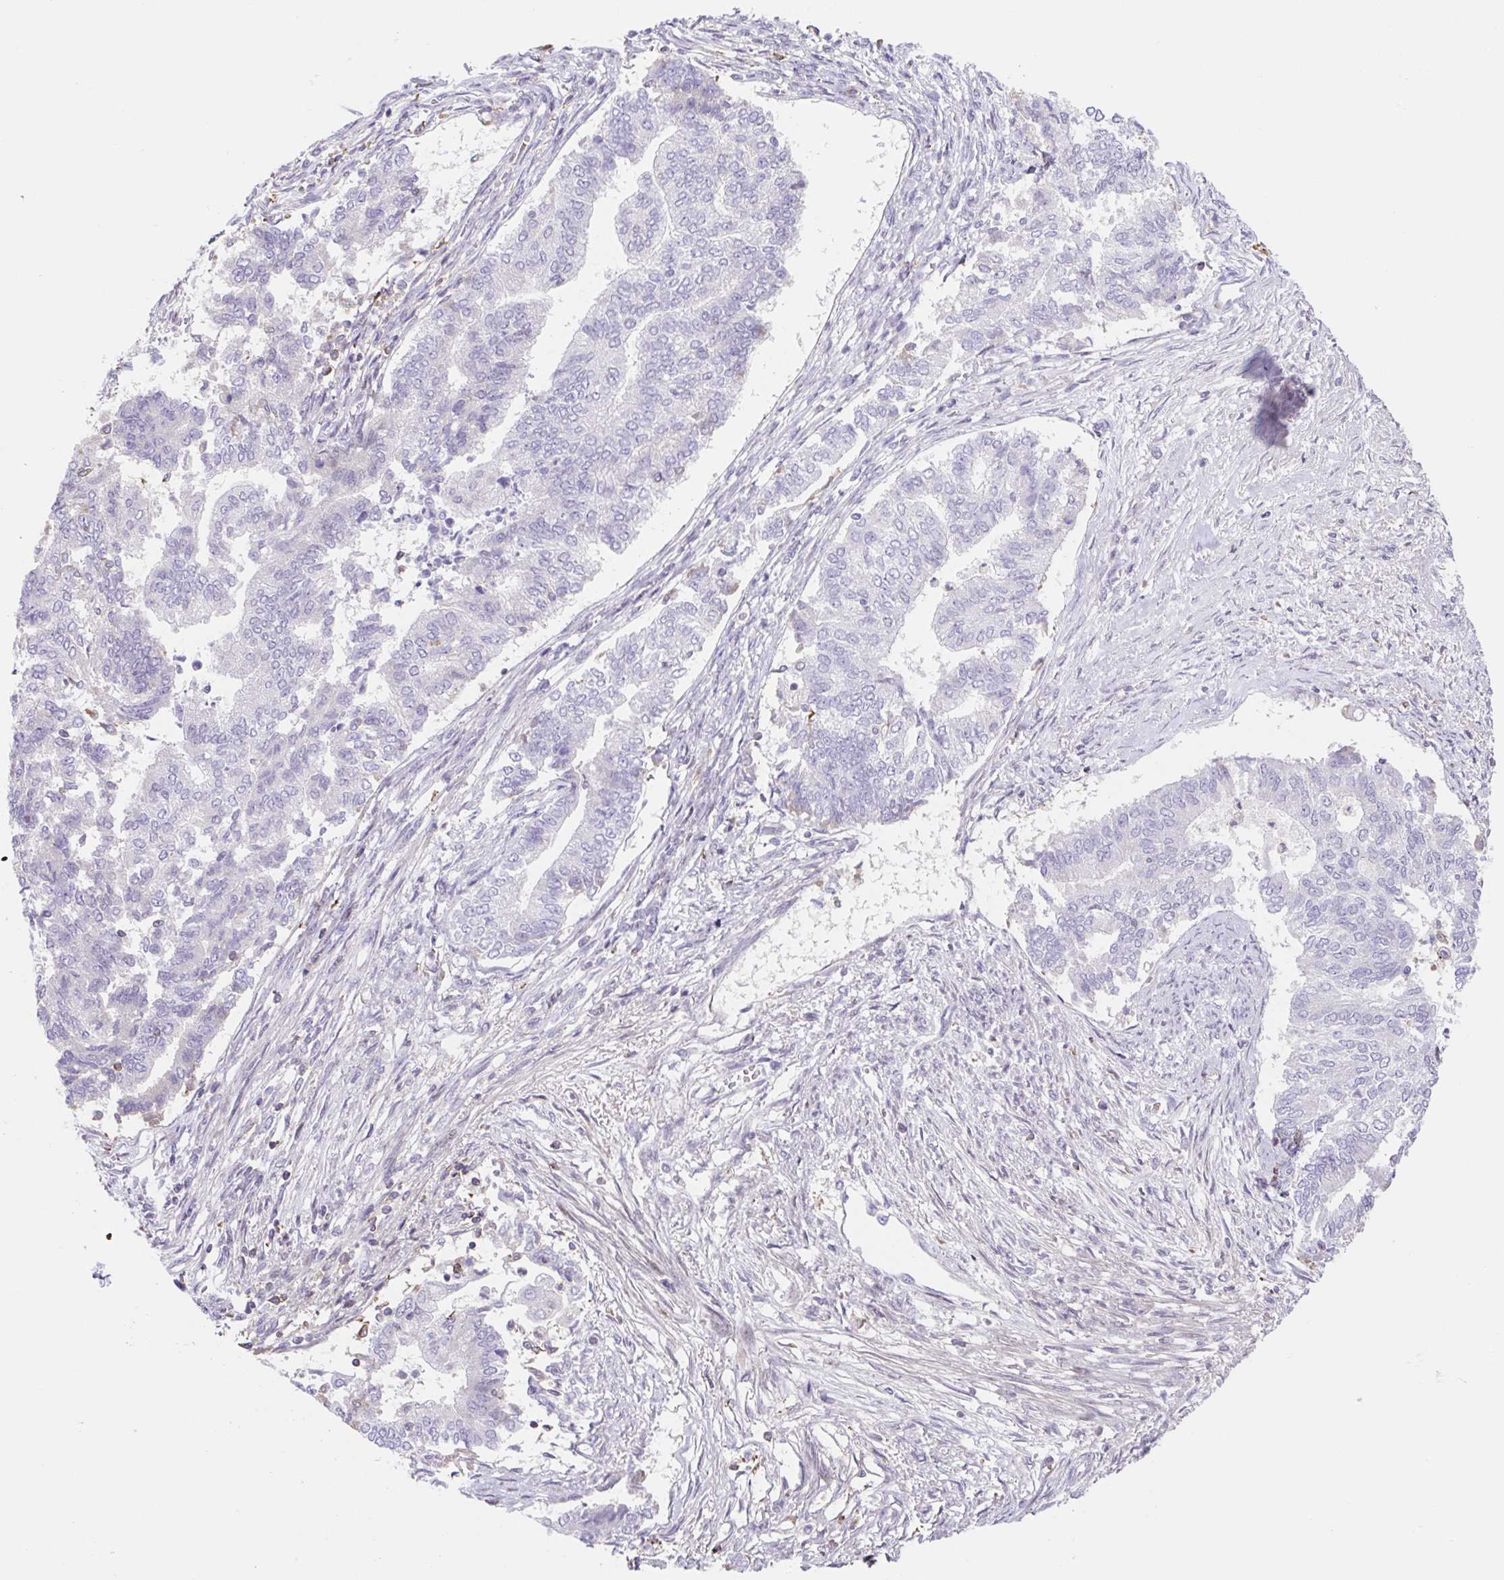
{"staining": {"intensity": "negative", "quantity": "none", "location": "none"}, "tissue": "endometrial cancer", "cell_type": "Tumor cells", "image_type": "cancer", "snomed": [{"axis": "morphology", "description": "Adenocarcinoma, NOS"}, {"axis": "topography", "description": "Endometrium"}], "caption": "IHC micrograph of endometrial cancer (adenocarcinoma) stained for a protein (brown), which displays no expression in tumor cells. (Immunohistochemistry, brightfield microscopy, high magnification).", "gene": "TPRG1", "patient": {"sex": "female", "age": 65}}